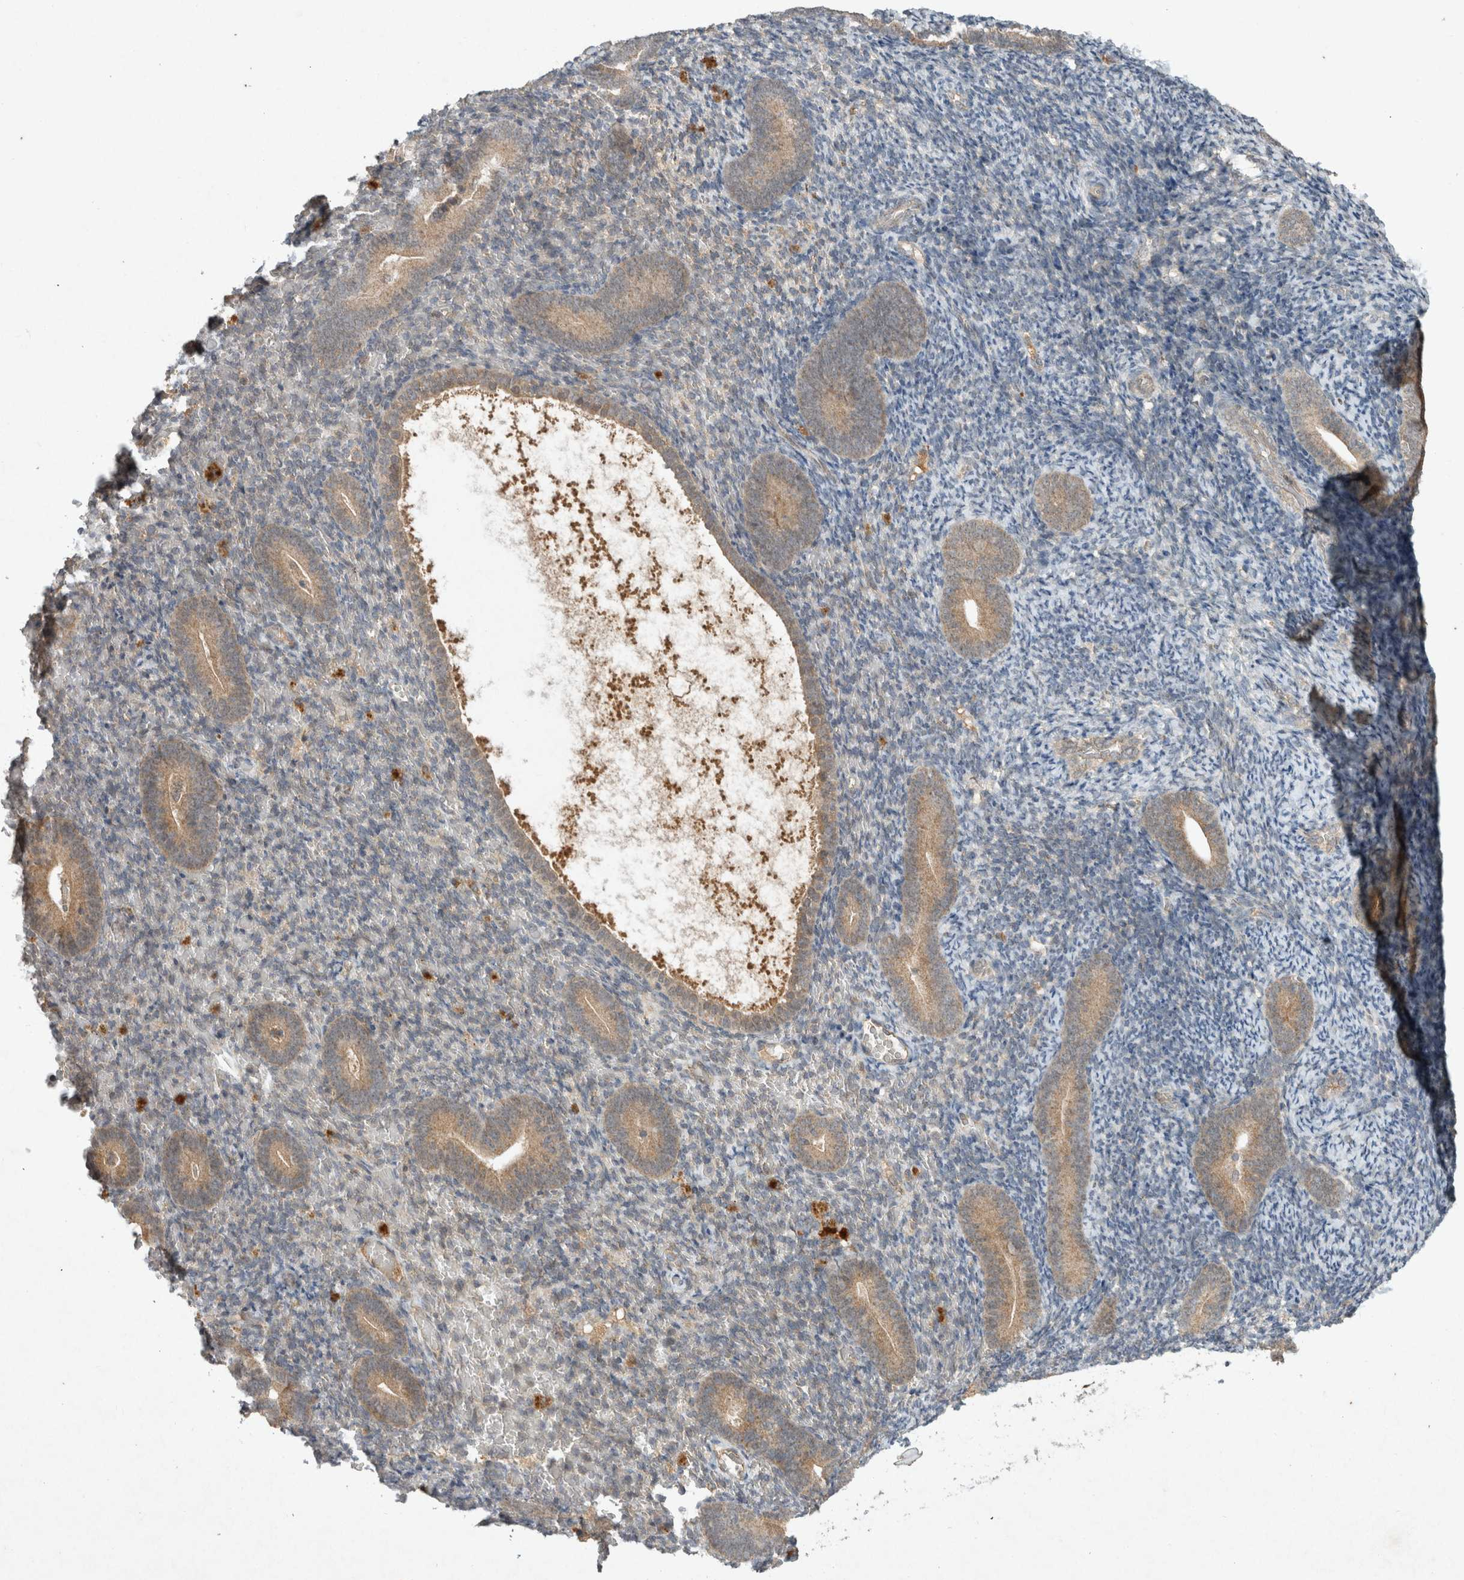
{"staining": {"intensity": "negative", "quantity": "none", "location": "none"}, "tissue": "endometrium", "cell_type": "Cells in endometrial stroma", "image_type": "normal", "snomed": [{"axis": "morphology", "description": "Normal tissue, NOS"}, {"axis": "topography", "description": "Endometrium"}], "caption": "Image shows no significant protein positivity in cells in endometrial stroma of unremarkable endometrium. The staining was performed using DAB (3,3'-diaminobenzidine) to visualize the protein expression in brown, while the nuclei were stained in blue with hematoxylin (Magnification: 20x).", "gene": "LOXL2", "patient": {"sex": "female", "age": 51}}